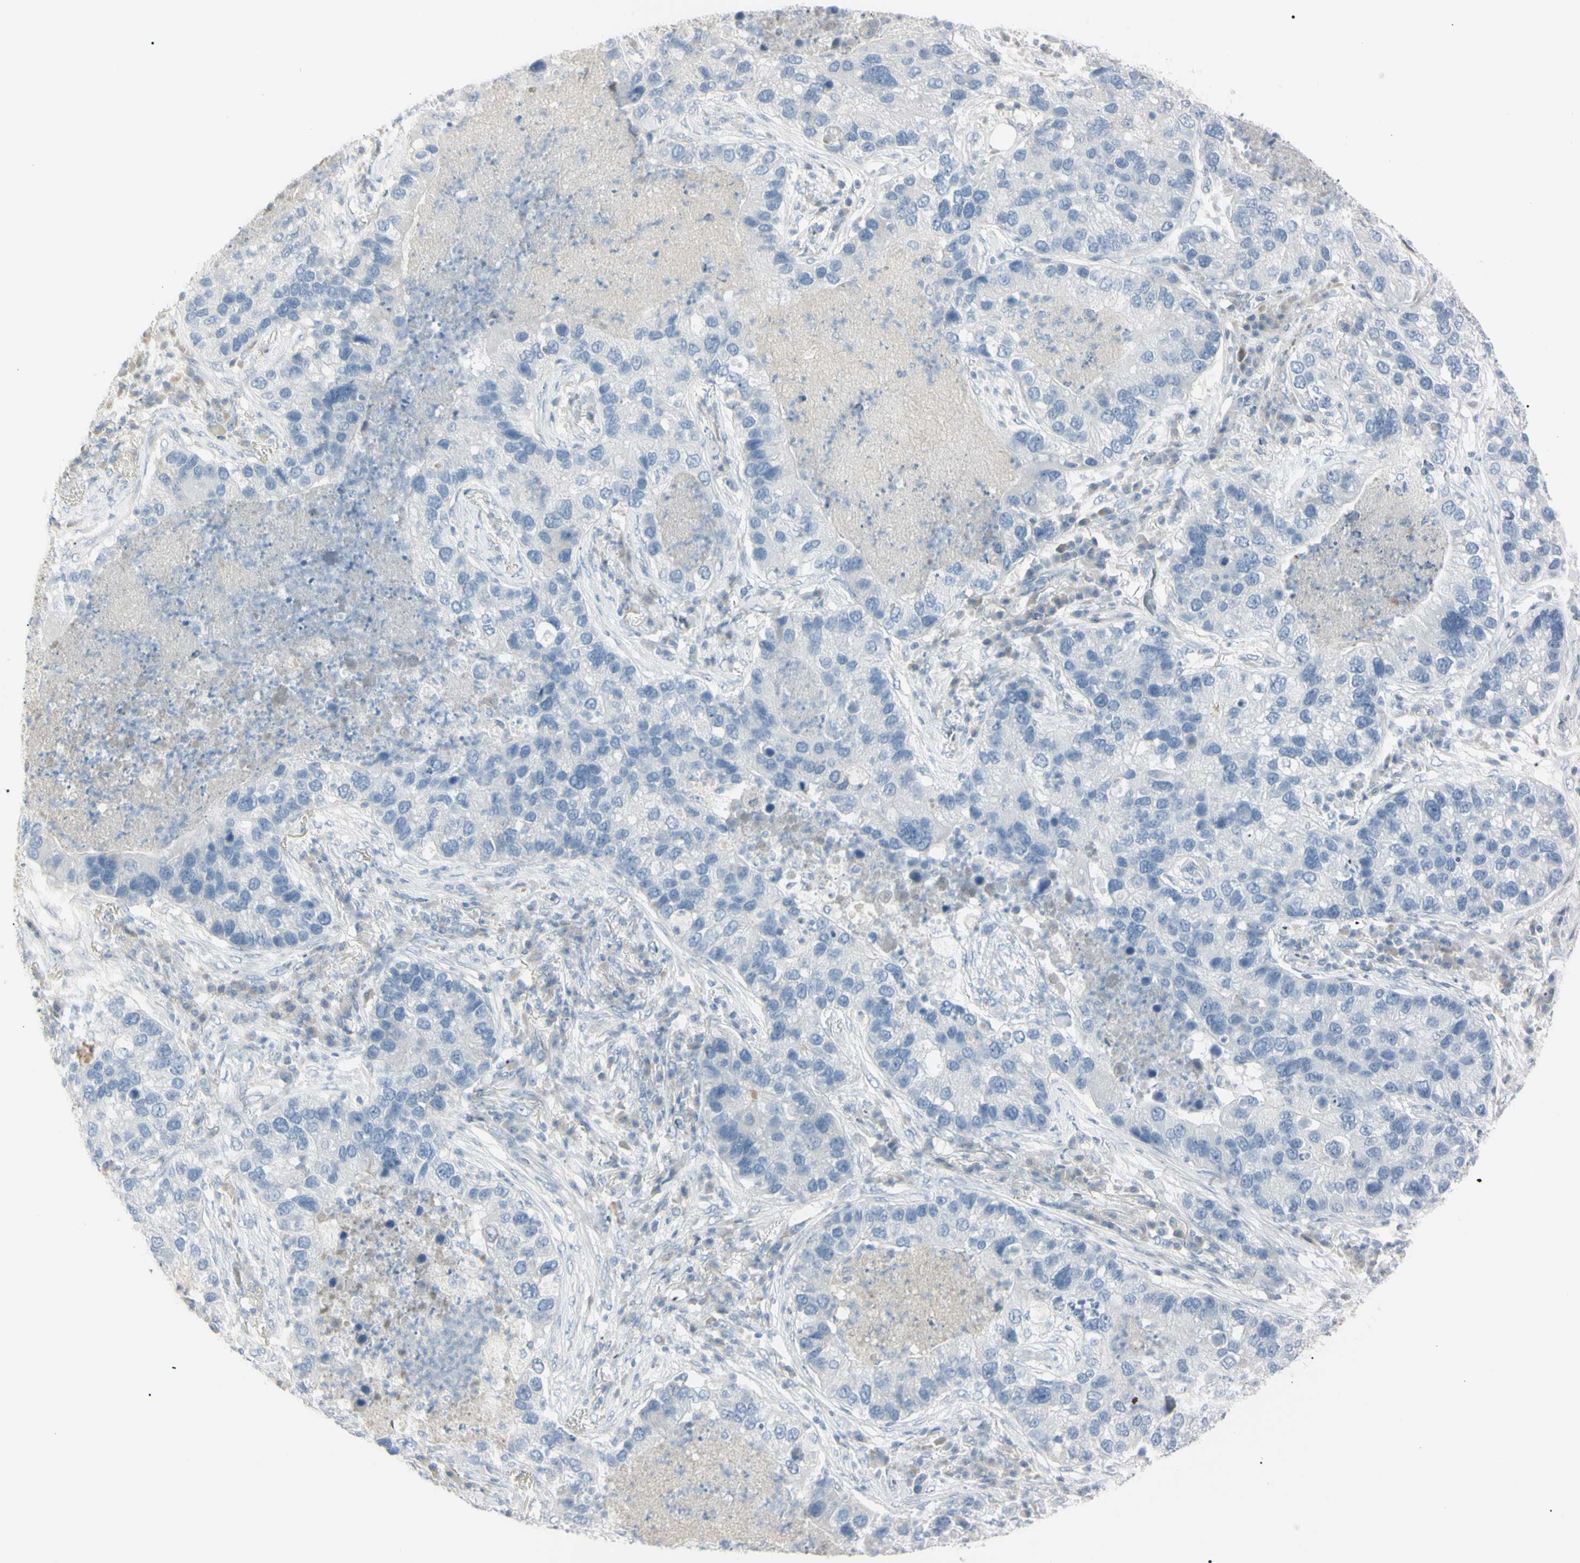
{"staining": {"intensity": "negative", "quantity": "none", "location": "none"}, "tissue": "lung cancer", "cell_type": "Tumor cells", "image_type": "cancer", "snomed": [{"axis": "morphology", "description": "Normal tissue, NOS"}, {"axis": "morphology", "description": "Adenocarcinoma, NOS"}, {"axis": "topography", "description": "Bronchus"}, {"axis": "topography", "description": "Lung"}], "caption": "Immunohistochemical staining of lung cancer reveals no significant positivity in tumor cells.", "gene": "PIP", "patient": {"sex": "male", "age": 54}}